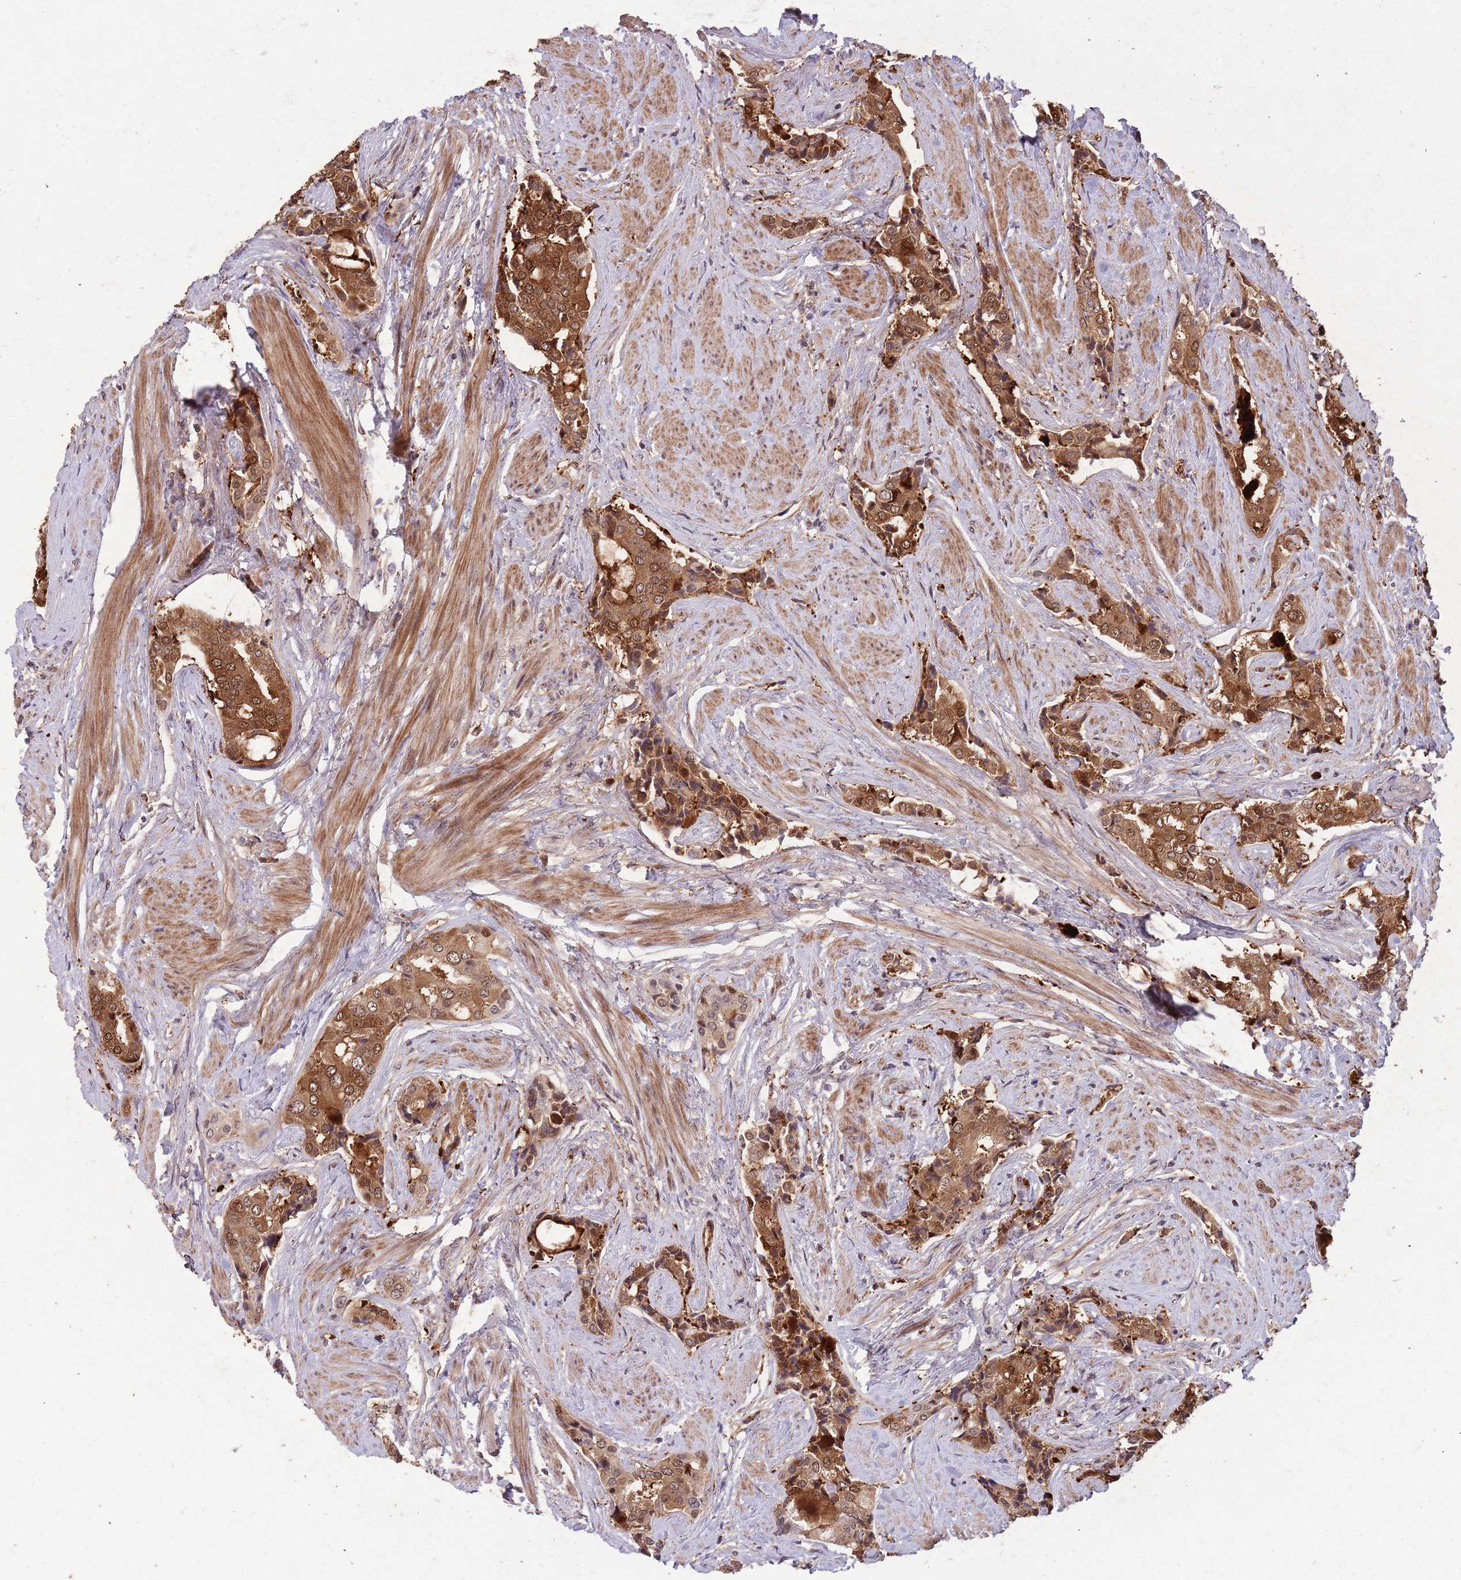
{"staining": {"intensity": "strong", "quantity": ">75%", "location": "cytoplasmic/membranous,nuclear"}, "tissue": "prostate cancer", "cell_type": "Tumor cells", "image_type": "cancer", "snomed": [{"axis": "morphology", "description": "Adenocarcinoma, High grade"}, {"axis": "topography", "description": "Prostate"}], "caption": "Immunohistochemical staining of human prostate high-grade adenocarcinoma shows strong cytoplasmic/membranous and nuclear protein positivity in approximately >75% of tumor cells.", "gene": "ZNF639", "patient": {"sex": "male", "age": 71}}